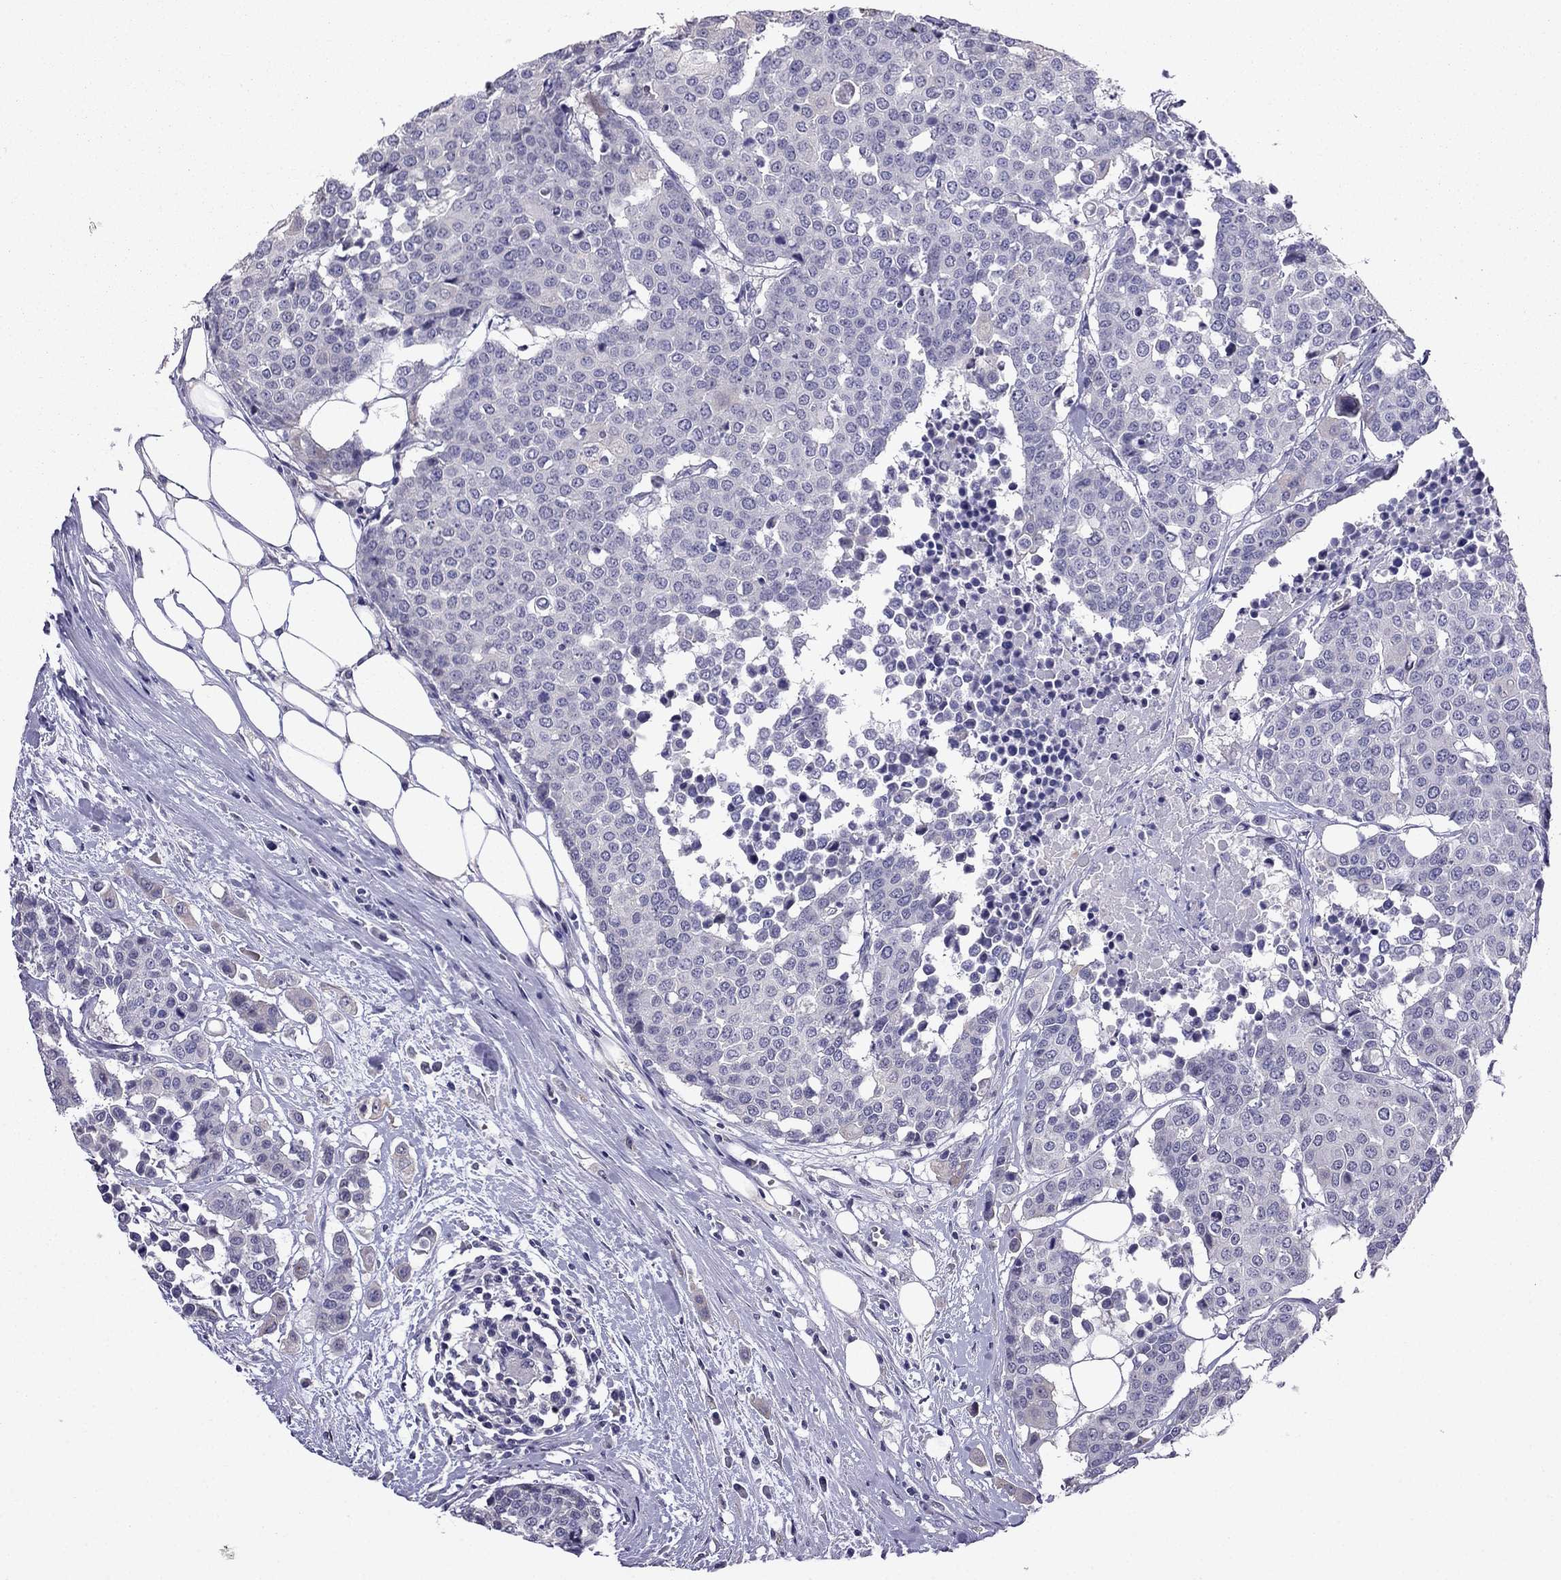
{"staining": {"intensity": "negative", "quantity": "none", "location": "none"}, "tissue": "carcinoid", "cell_type": "Tumor cells", "image_type": "cancer", "snomed": [{"axis": "morphology", "description": "Carcinoid, malignant, NOS"}, {"axis": "topography", "description": "Colon"}], "caption": "DAB immunohistochemical staining of human malignant carcinoid shows no significant expression in tumor cells.", "gene": "SCNN1D", "patient": {"sex": "male", "age": 81}}